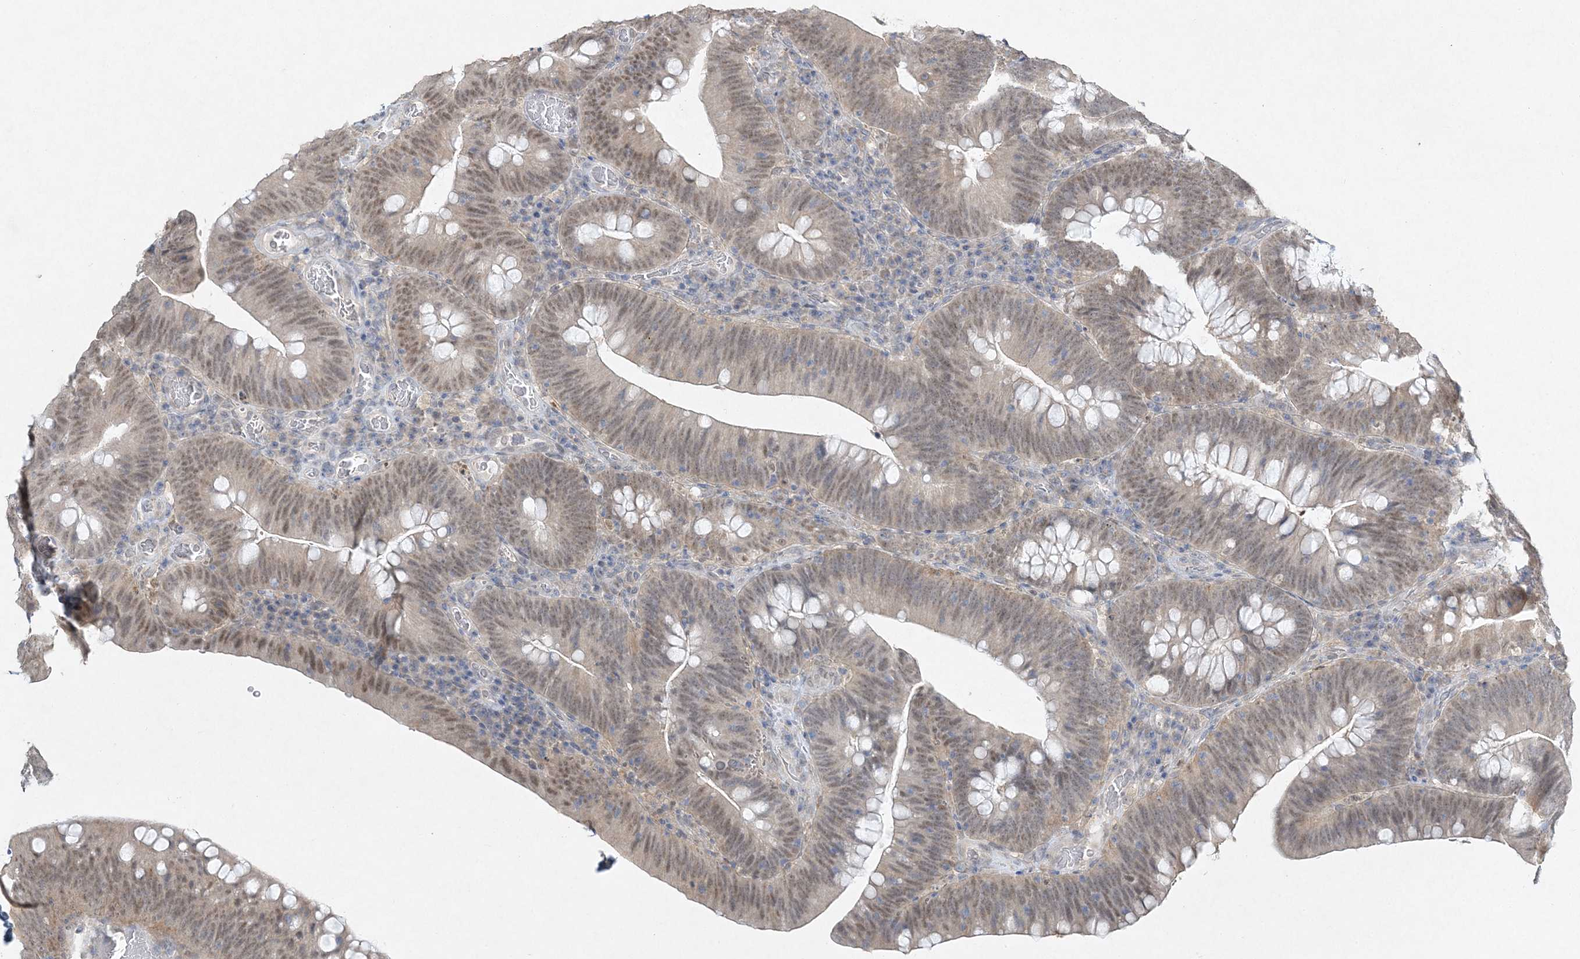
{"staining": {"intensity": "moderate", "quantity": "25%-75%", "location": "nuclear"}, "tissue": "colorectal cancer", "cell_type": "Tumor cells", "image_type": "cancer", "snomed": [{"axis": "morphology", "description": "Normal tissue, NOS"}, {"axis": "topography", "description": "Colon"}], "caption": "Immunohistochemistry image of neoplastic tissue: human colorectal cancer stained using immunohistochemistry displays medium levels of moderate protein expression localized specifically in the nuclear of tumor cells, appearing as a nuclear brown color.", "gene": "MAT2B", "patient": {"sex": "female", "age": 82}}